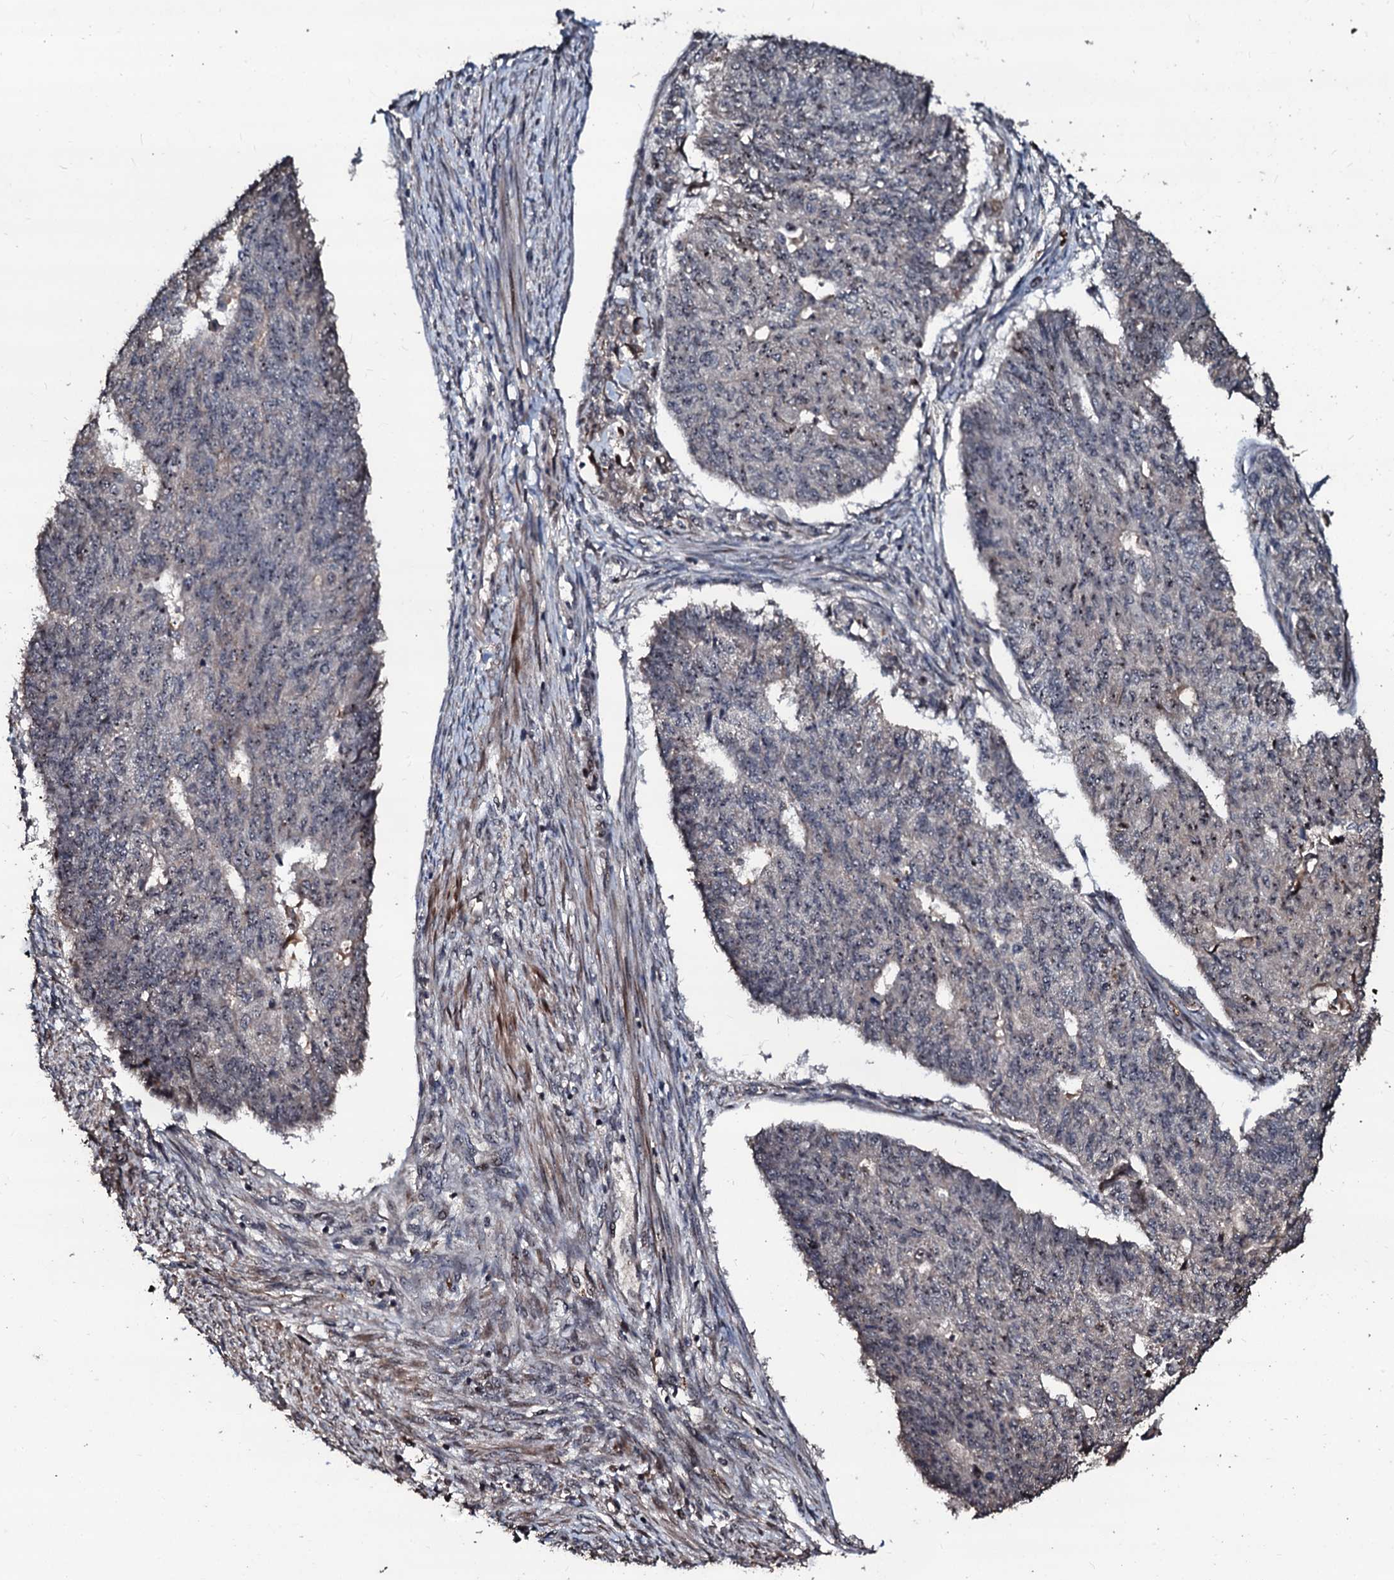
{"staining": {"intensity": "negative", "quantity": "none", "location": "none"}, "tissue": "endometrial cancer", "cell_type": "Tumor cells", "image_type": "cancer", "snomed": [{"axis": "morphology", "description": "Adenocarcinoma, NOS"}, {"axis": "topography", "description": "Endometrium"}], "caption": "Histopathology image shows no protein staining in tumor cells of endometrial cancer tissue.", "gene": "SUPT7L", "patient": {"sex": "female", "age": 32}}